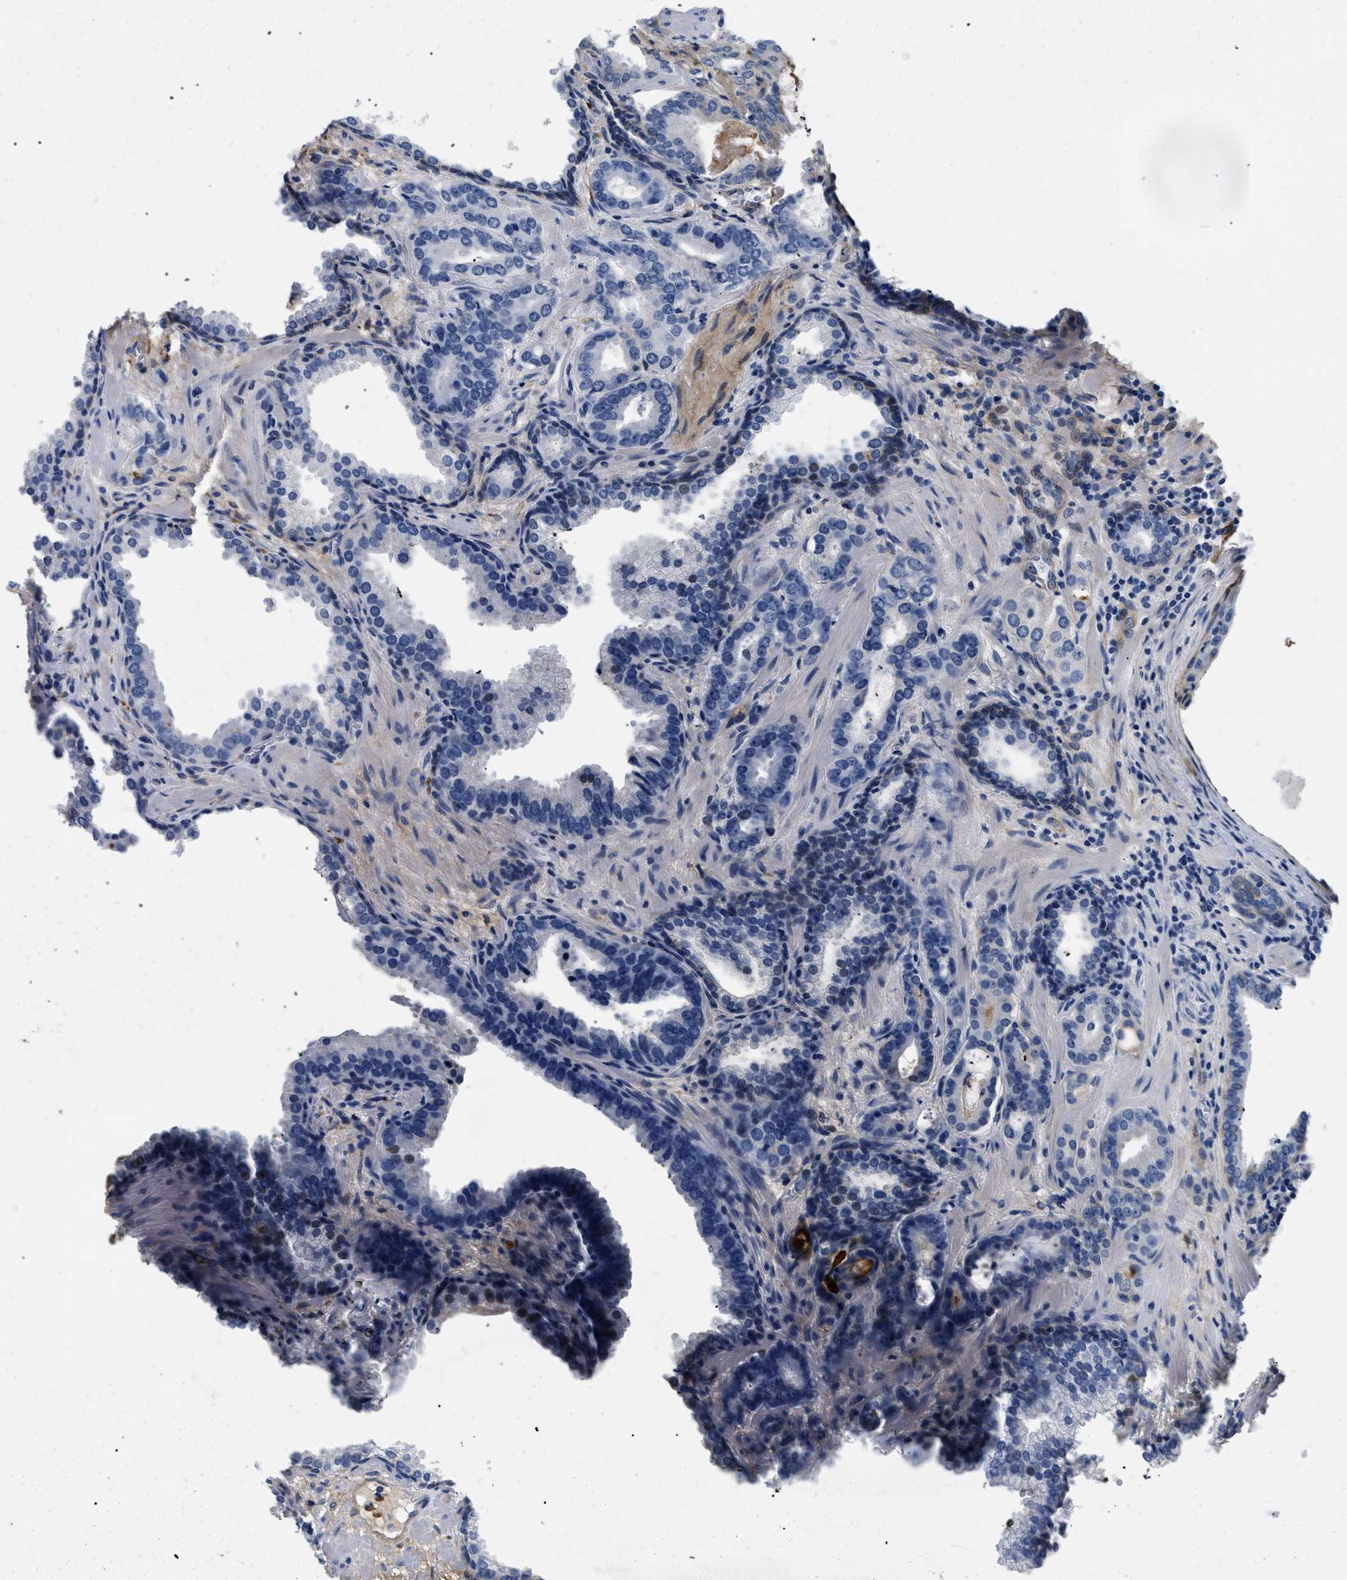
{"staining": {"intensity": "negative", "quantity": "none", "location": "none"}, "tissue": "prostate cancer", "cell_type": "Tumor cells", "image_type": "cancer", "snomed": [{"axis": "morphology", "description": "Adenocarcinoma, Low grade"}, {"axis": "topography", "description": "Prostate"}], "caption": "Prostate cancer was stained to show a protein in brown. There is no significant positivity in tumor cells.", "gene": "LAMA3", "patient": {"sex": "male", "age": 53}}